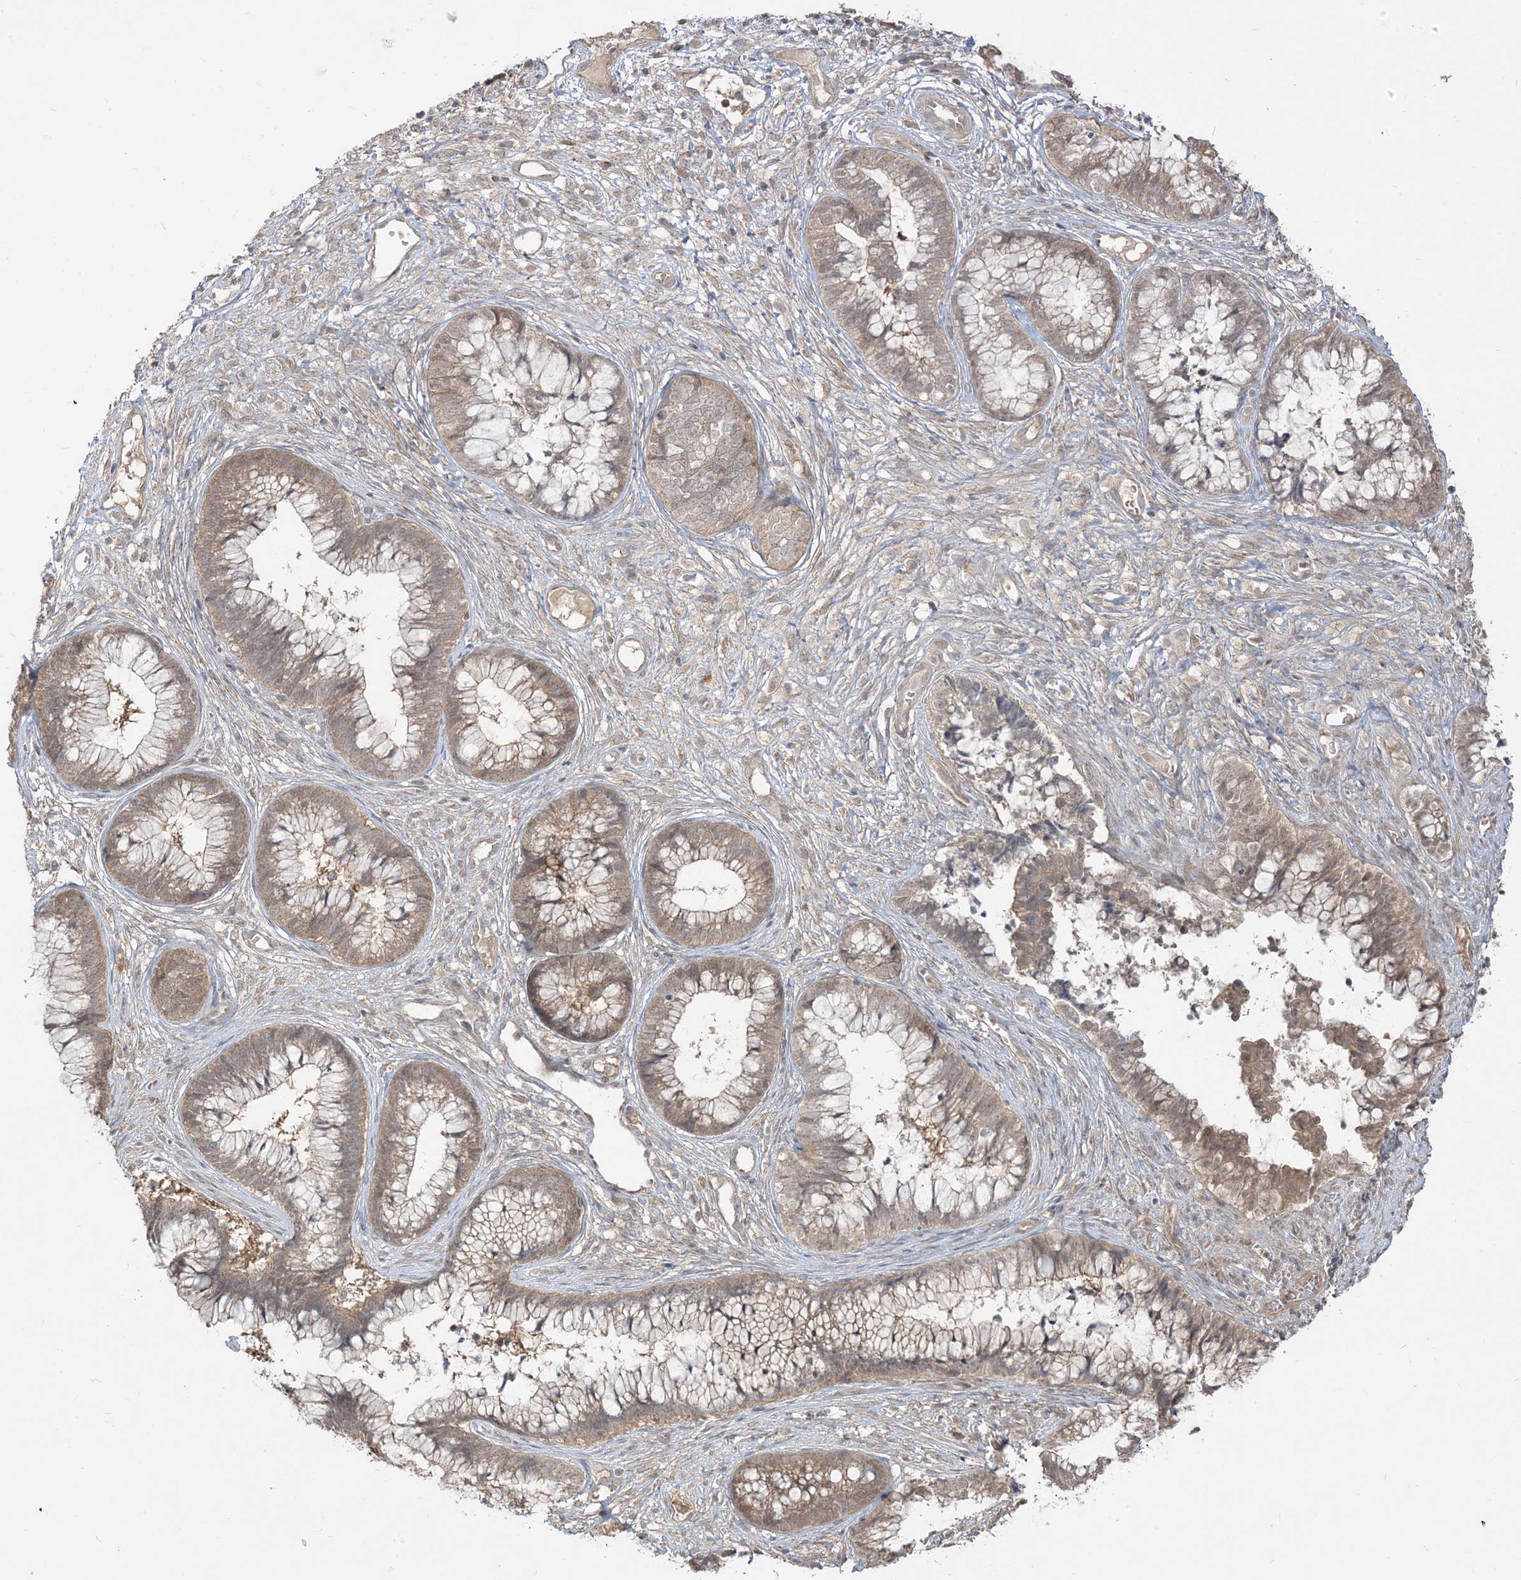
{"staining": {"intensity": "weak", "quantity": "25%-75%", "location": "cytoplasmic/membranous"}, "tissue": "cervical cancer", "cell_type": "Tumor cells", "image_type": "cancer", "snomed": [{"axis": "morphology", "description": "Adenocarcinoma, NOS"}, {"axis": "topography", "description": "Cervix"}], "caption": "A histopathology image of human adenocarcinoma (cervical) stained for a protein demonstrates weak cytoplasmic/membranous brown staining in tumor cells. (Brightfield microscopy of DAB IHC at high magnification).", "gene": "TBCC", "patient": {"sex": "female", "age": 44}}